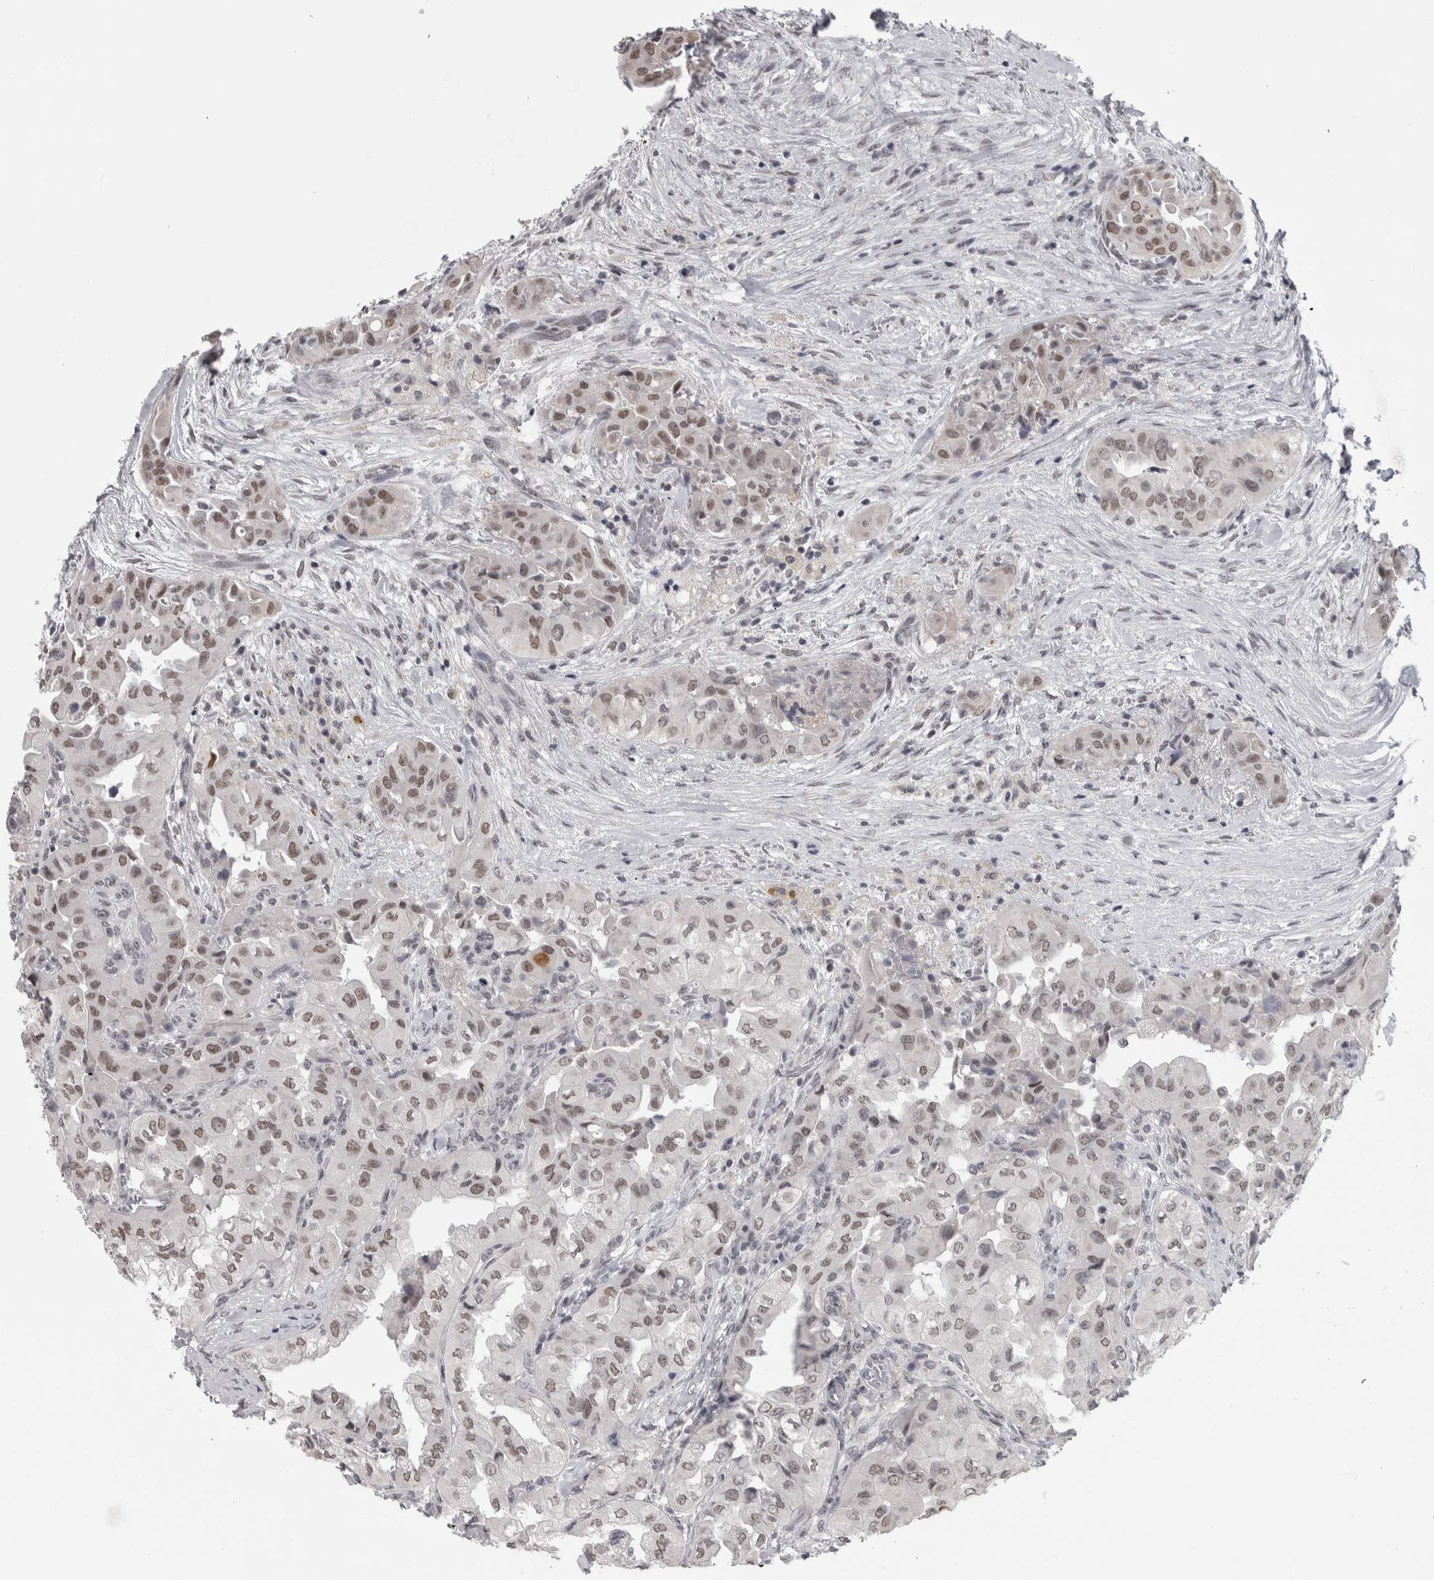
{"staining": {"intensity": "moderate", "quantity": ">75%", "location": "cytoplasmic/membranous"}, "tissue": "thyroid cancer", "cell_type": "Tumor cells", "image_type": "cancer", "snomed": [{"axis": "morphology", "description": "Papillary adenocarcinoma, NOS"}, {"axis": "topography", "description": "Thyroid gland"}], "caption": "Brown immunohistochemical staining in human papillary adenocarcinoma (thyroid) displays moderate cytoplasmic/membranous positivity in about >75% of tumor cells.", "gene": "ARID4B", "patient": {"sex": "female", "age": 59}}